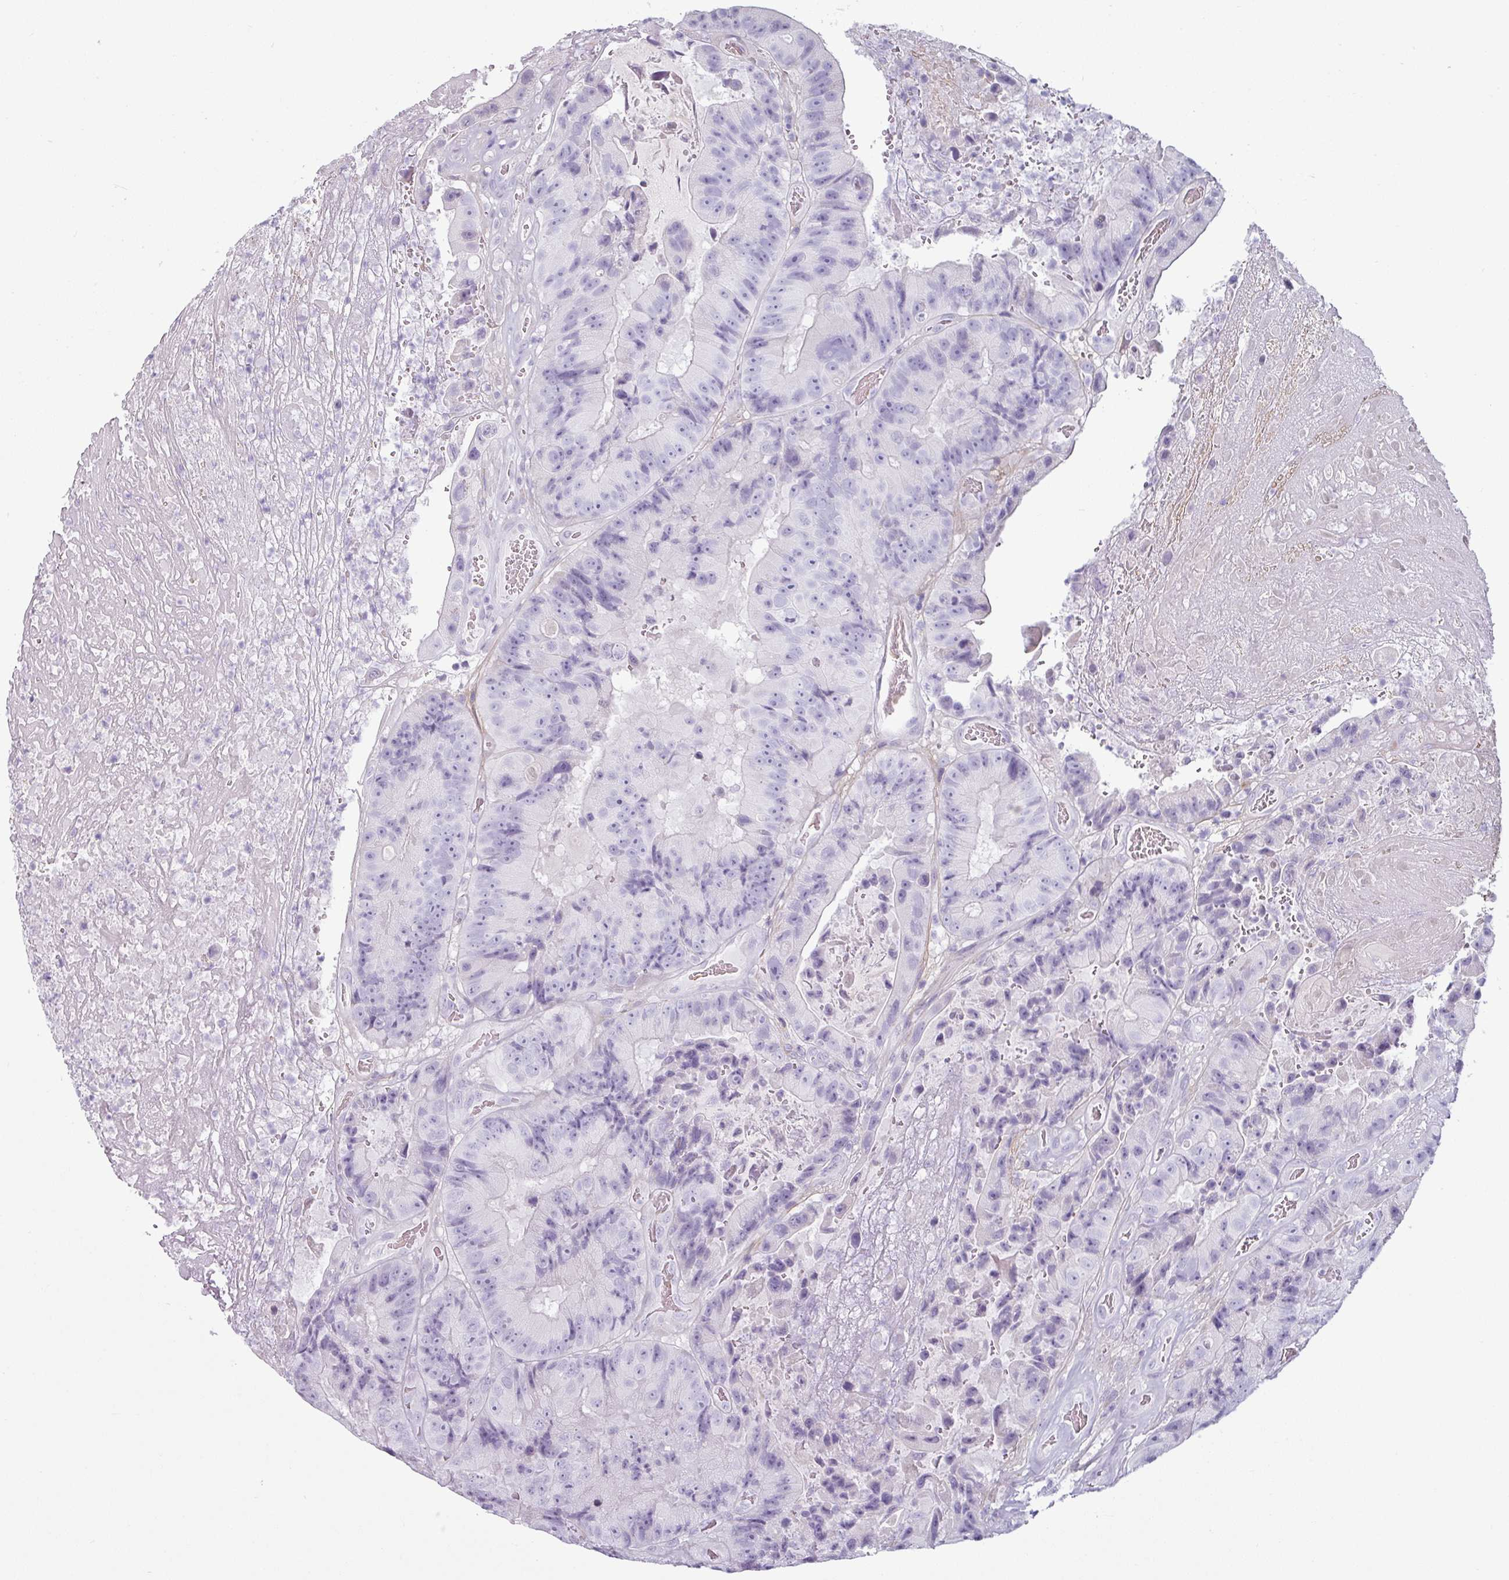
{"staining": {"intensity": "negative", "quantity": "none", "location": "none"}, "tissue": "colorectal cancer", "cell_type": "Tumor cells", "image_type": "cancer", "snomed": [{"axis": "morphology", "description": "Adenocarcinoma, NOS"}, {"axis": "topography", "description": "Colon"}], "caption": "Tumor cells are negative for protein expression in human adenocarcinoma (colorectal).", "gene": "CLCA1", "patient": {"sex": "female", "age": 86}}